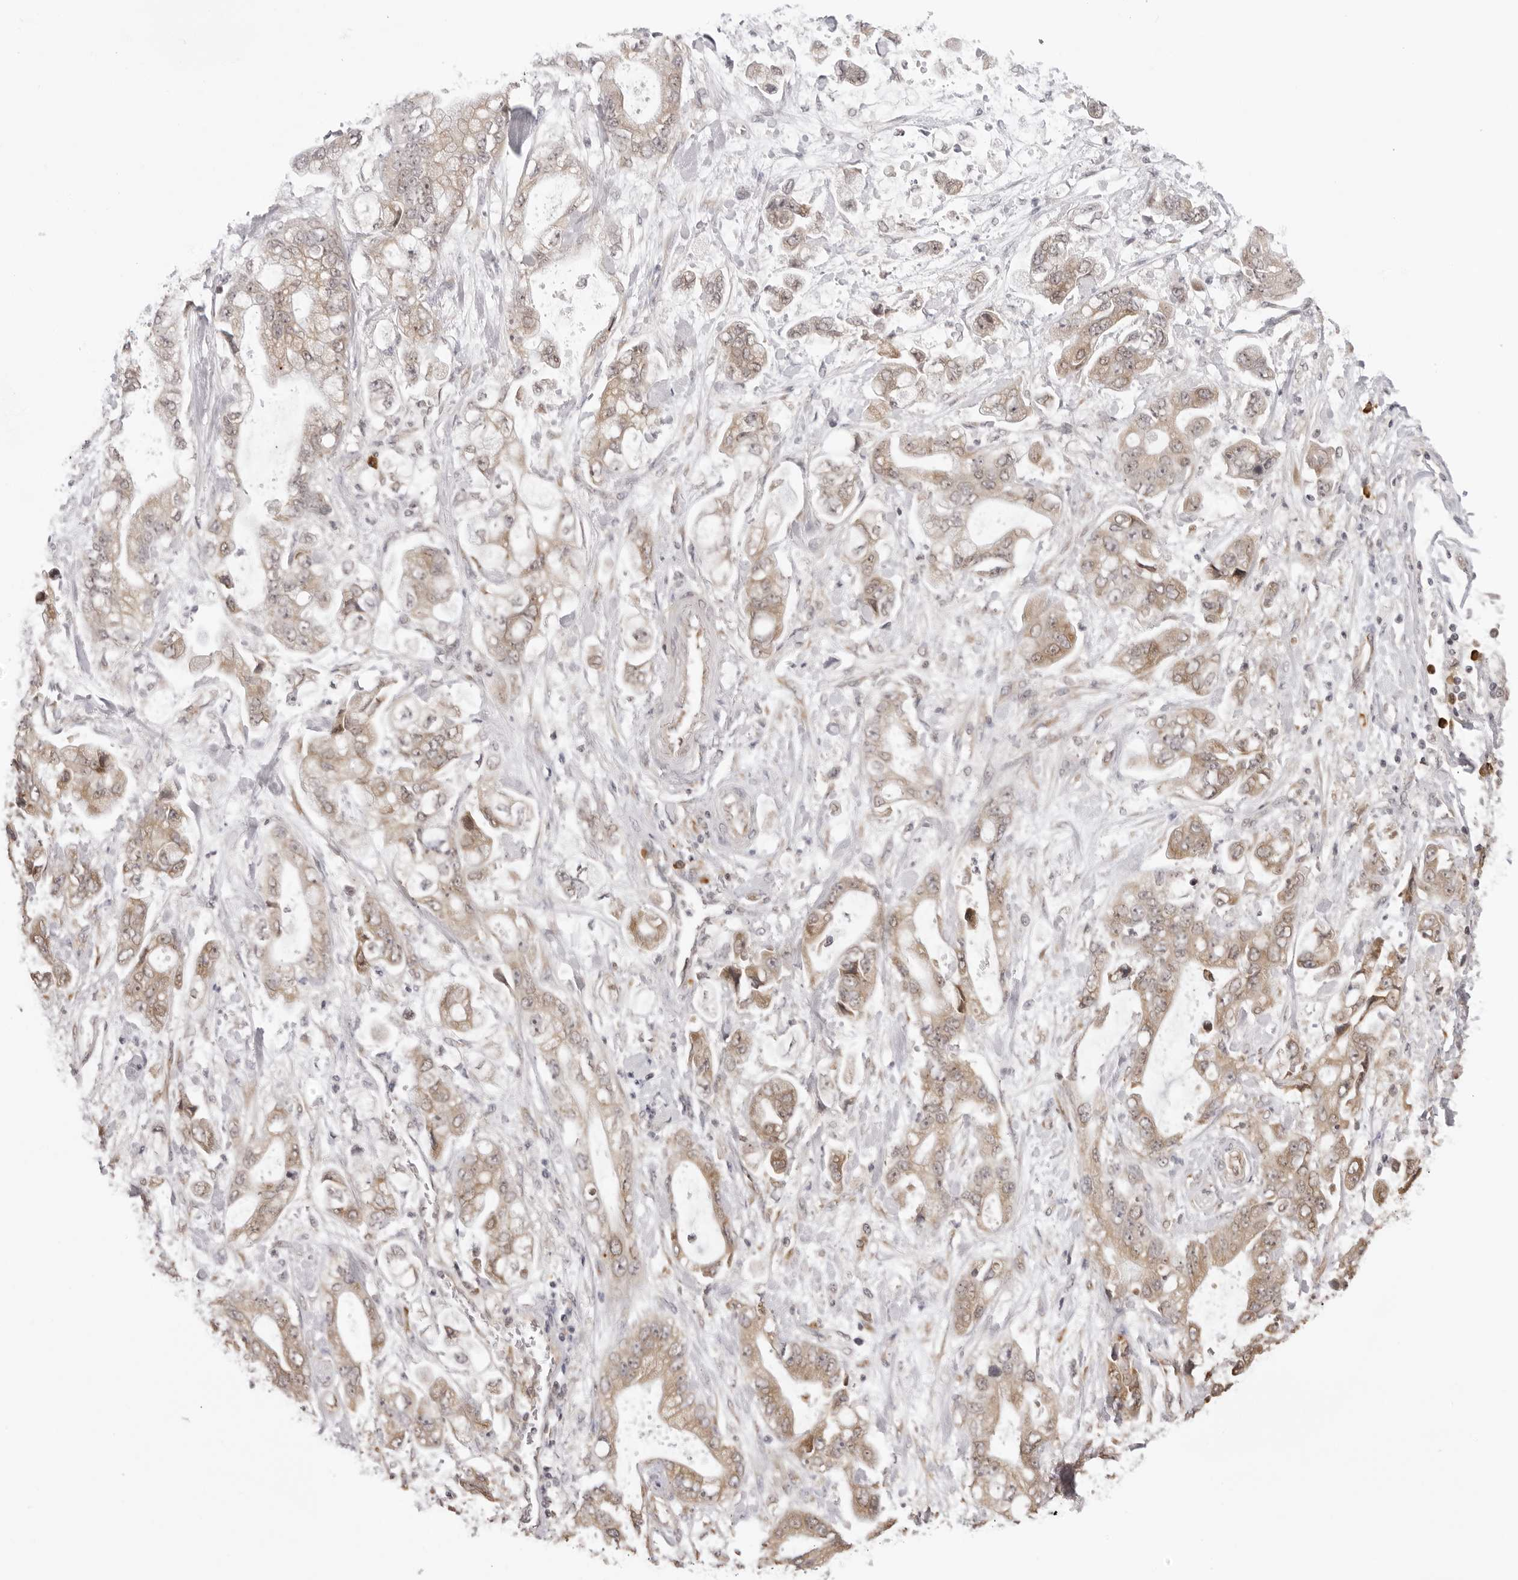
{"staining": {"intensity": "weak", "quantity": ">75%", "location": "cytoplasmic/membranous"}, "tissue": "stomach cancer", "cell_type": "Tumor cells", "image_type": "cancer", "snomed": [{"axis": "morphology", "description": "Normal tissue, NOS"}, {"axis": "morphology", "description": "Adenocarcinoma, NOS"}, {"axis": "topography", "description": "Stomach"}], "caption": "Human stomach cancer stained for a protein (brown) exhibits weak cytoplasmic/membranous positive staining in about >75% of tumor cells.", "gene": "ZC3H11A", "patient": {"sex": "male", "age": 62}}